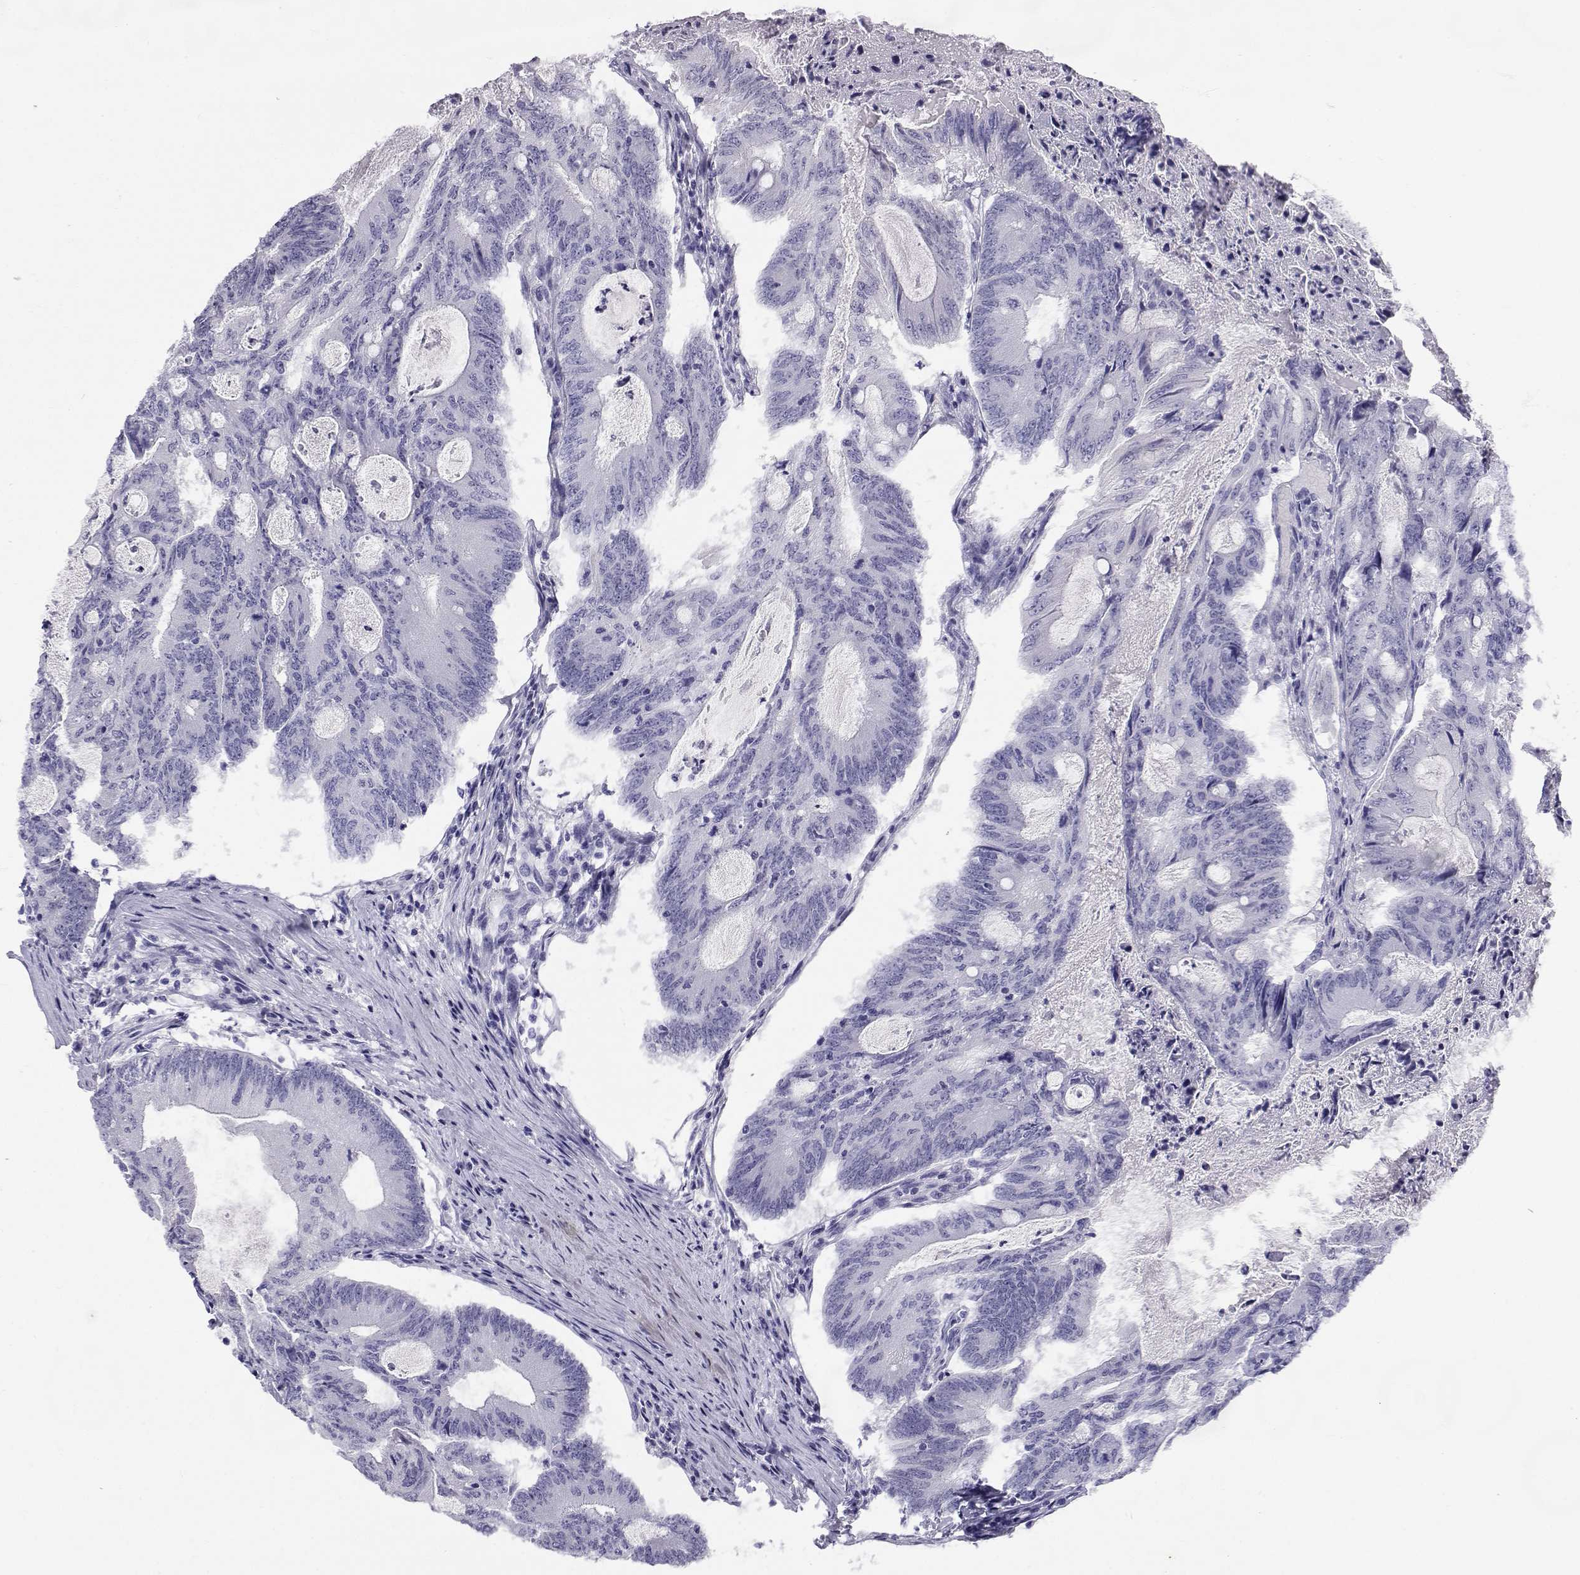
{"staining": {"intensity": "negative", "quantity": "none", "location": "none"}, "tissue": "colorectal cancer", "cell_type": "Tumor cells", "image_type": "cancer", "snomed": [{"axis": "morphology", "description": "Adenocarcinoma, NOS"}, {"axis": "topography", "description": "Colon"}], "caption": "IHC photomicrograph of human adenocarcinoma (colorectal) stained for a protein (brown), which shows no positivity in tumor cells.", "gene": "SLC6A3", "patient": {"sex": "female", "age": 70}}